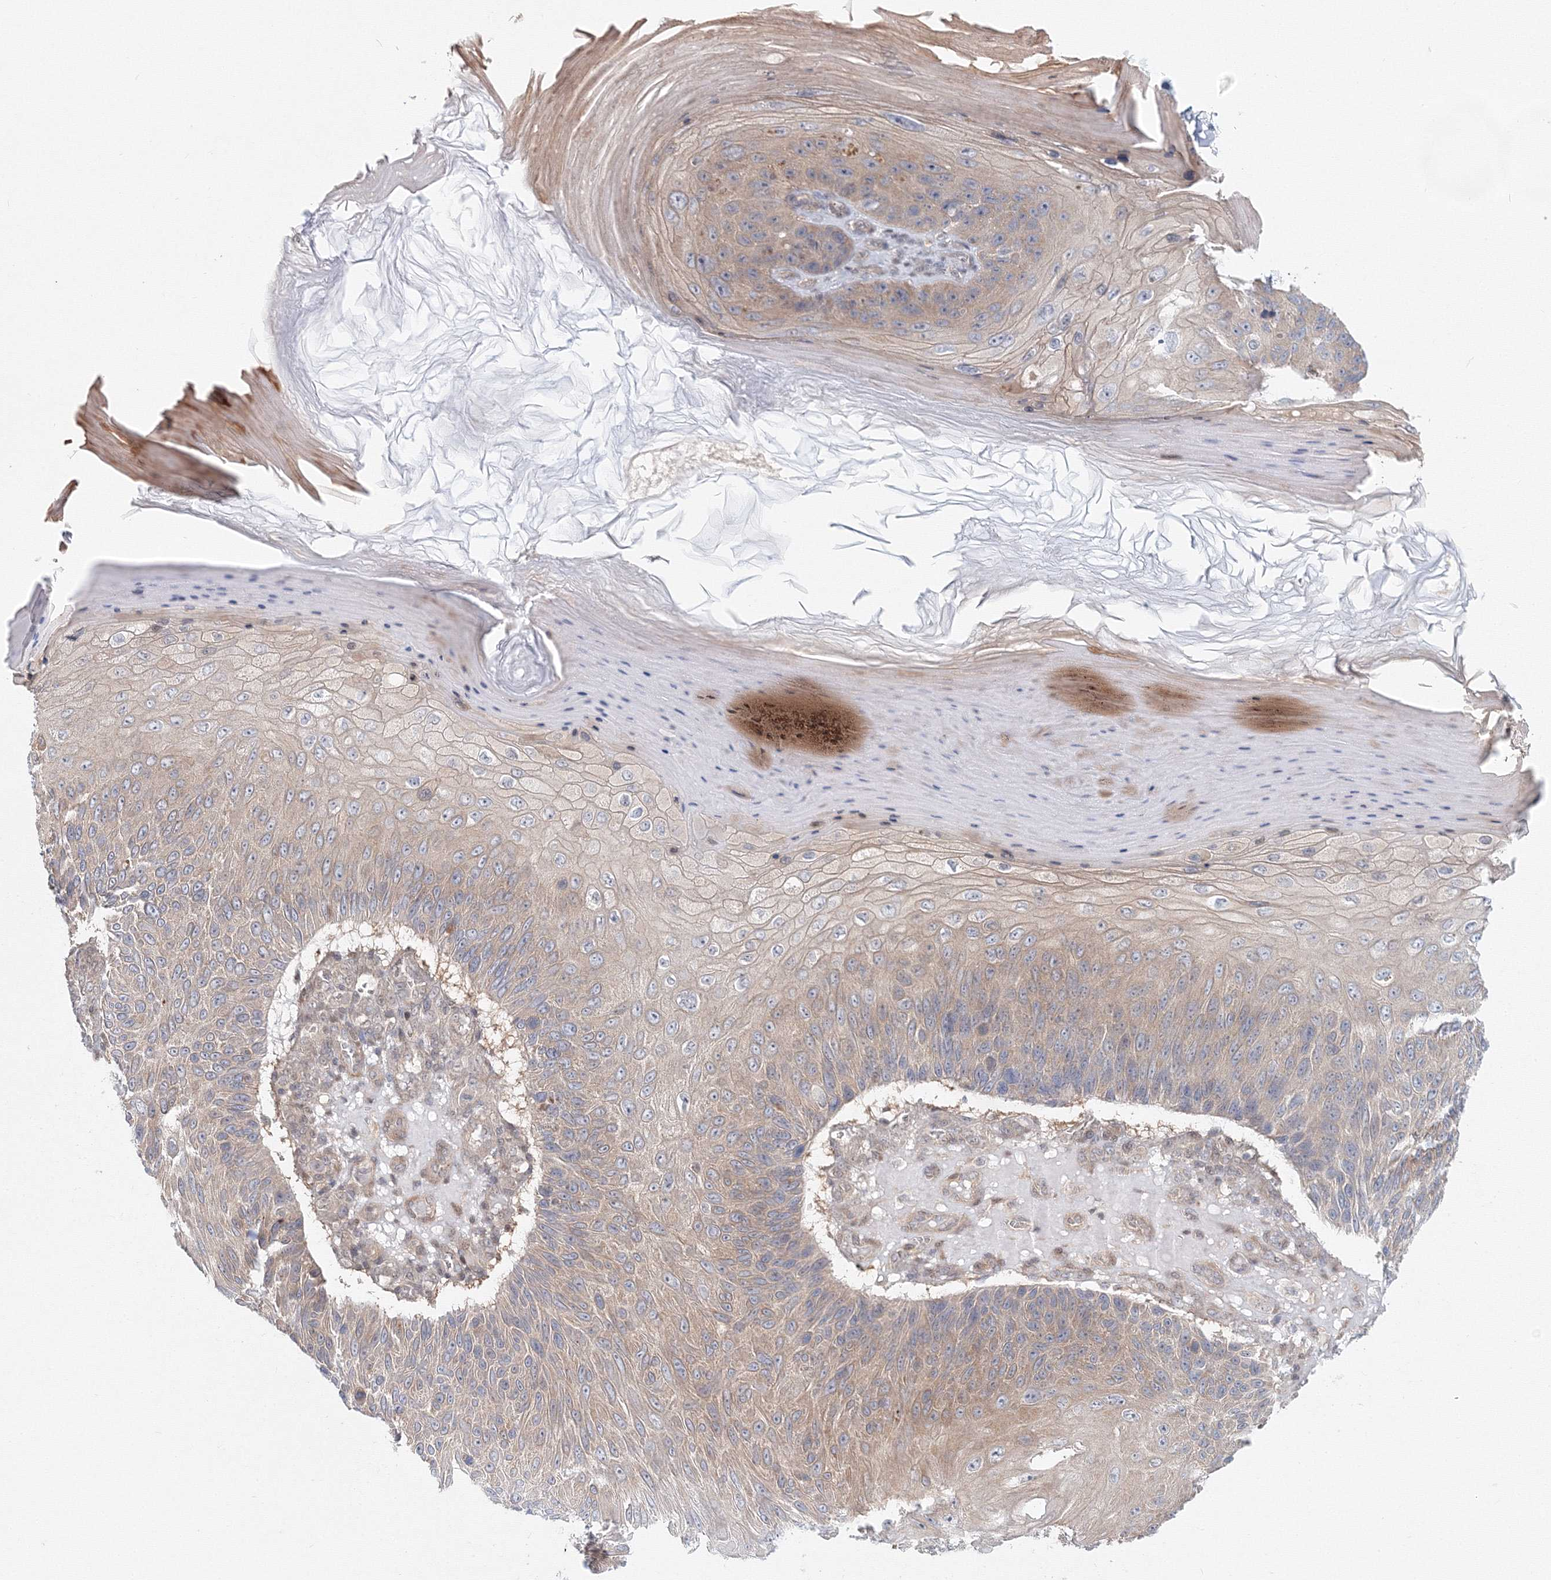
{"staining": {"intensity": "weak", "quantity": "25%-75%", "location": "cytoplasmic/membranous"}, "tissue": "skin cancer", "cell_type": "Tumor cells", "image_type": "cancer", "snomed": [{"axis": "morphology", "description": "Squamous cell carcinoma, NOS"}, {"axis": "topography", "description": "Skin"}], "caption": "Protein expression analysis of human skin cancer (squamous cell carcinoma) reveals weak cytoplasmic/membranous expression in about 25%-75% of tumor cells.", "gene": "ARHGAP21", "patient": {"sex": "female", "age": 88}}